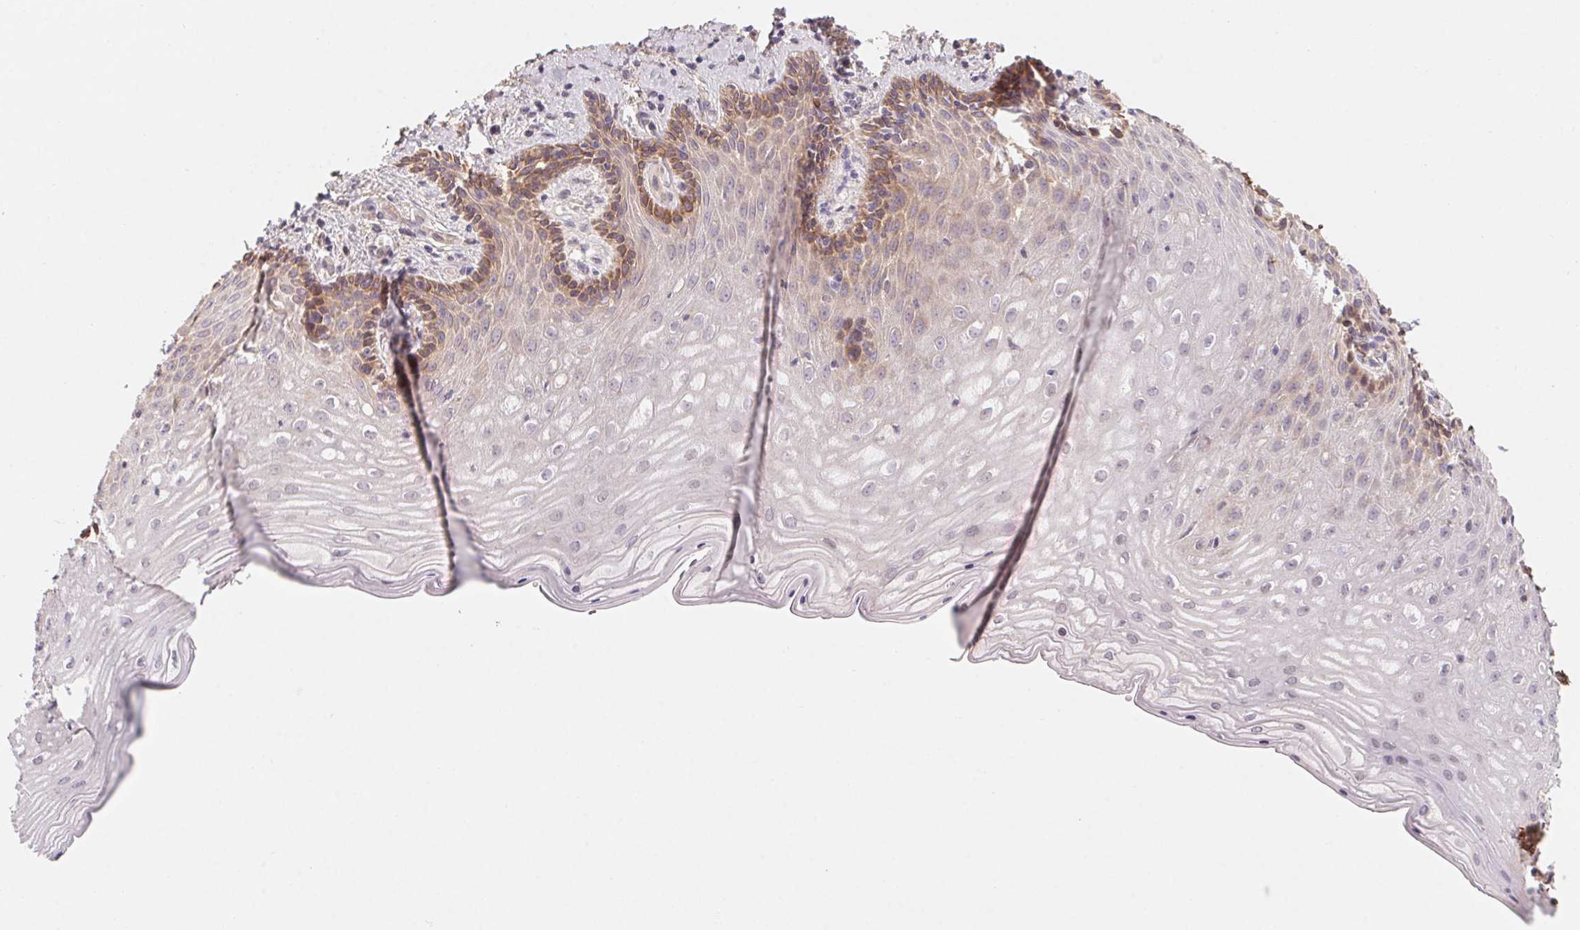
{"staining": {"intensity": "strong", "quantity": "<25%", "location": "cytoplasmic/membranous"}, "tissue": "vagina", "cell_type": "Squamous epithelial cells", "image_type": "normal", "snomed": [{"axis": "morphology", "description": "Normal tissue, NOS"}, {"axis": "topography", "description": "Vagina"}], "caption": "Strong cytoplasmic/membranous positivity for a protein is present in approximately <25% of squamous epithelial cells of normal vagina using immunohistochemistry (IHC).", "gene": "CCDC112", "patient": {"sex": "female", "age": 45}}